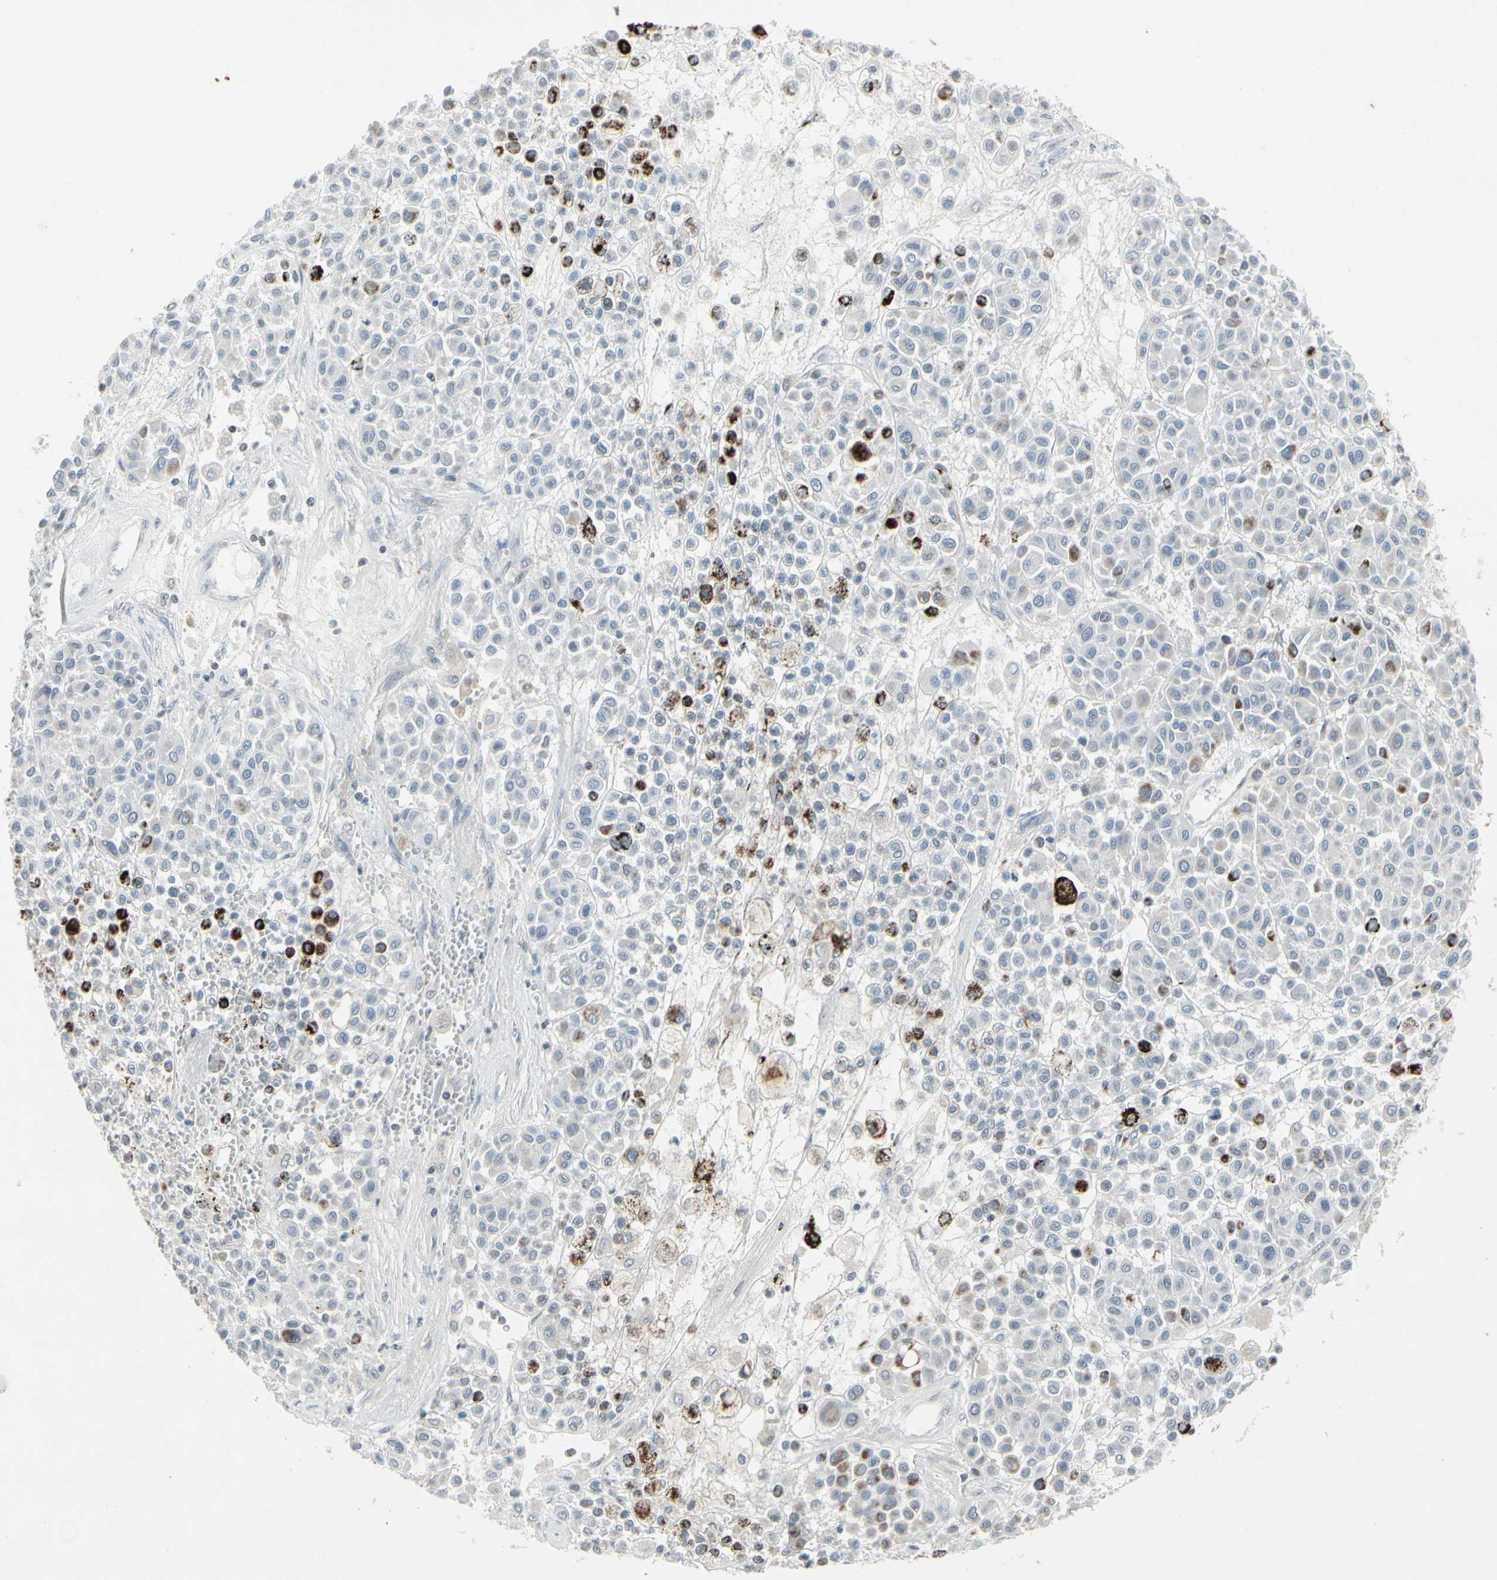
{"staining": {"intensity": "strong", "quantity": "<25%", "location": "cytoplasmic/membranous"}, "tissue": "melanoma", "cell_type": "Tumor cells", "image_type": "cancer", "snomed": [{"axis": "morphology", "description": "Malignant melanoma, Metastatic site"}, {"axis": "topography", "description": "Soft tissue"}], "caption": "Immunohistochemical staining of human melanoma reveals medium levels of strong cytoplasmic/membranous protein staining in about <25% of tumor cells.", "gene": "ARG2", "patient": {"sex": "male", "age": 41}}